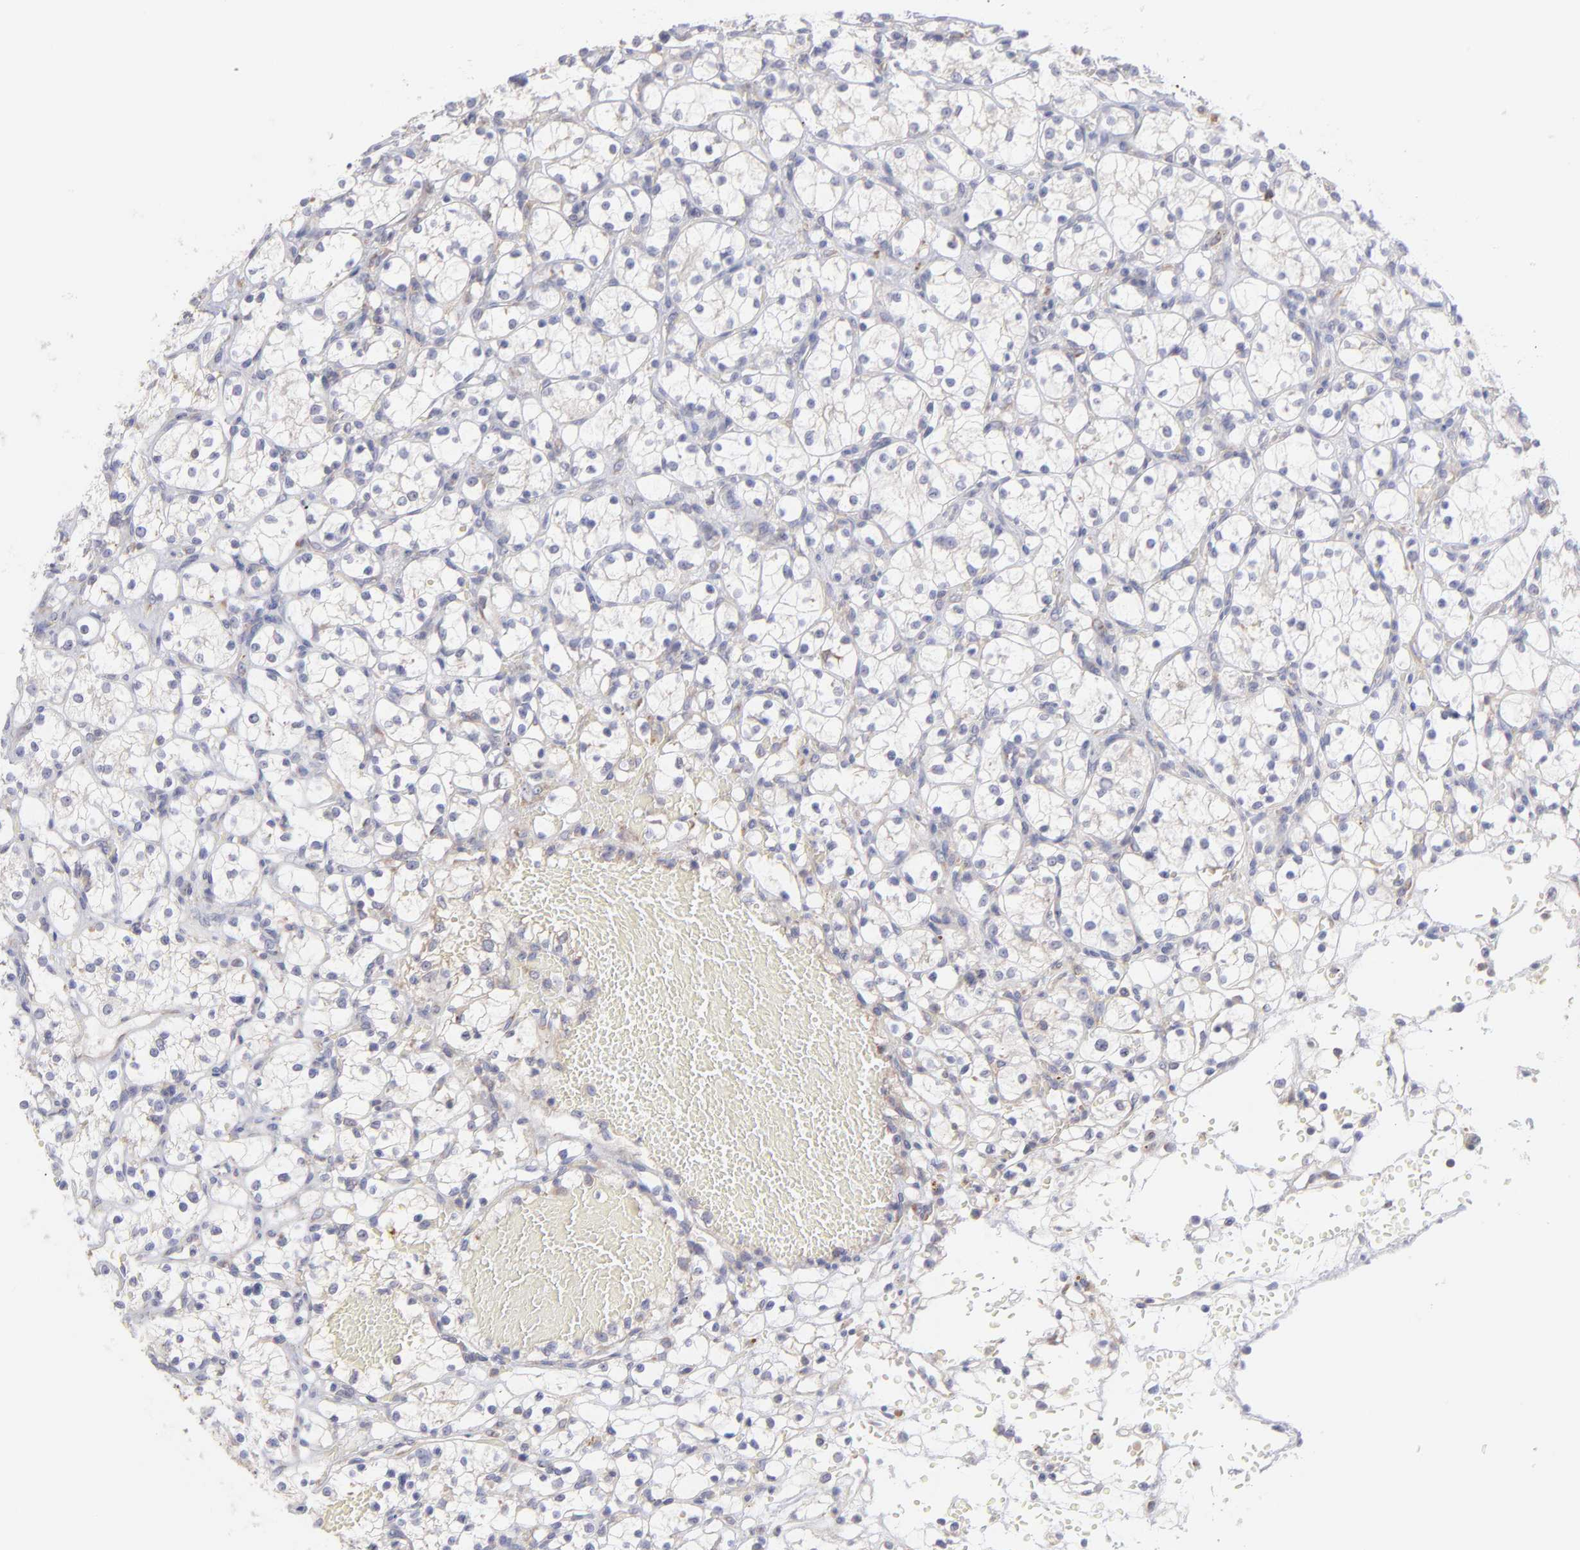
{"staining": {"intensity": "negative", "quantity": "none", "location": "none"}, "tissue": "renal cancer", "cell_type": "Tumor cells", "image_type": "cancer", "snomed": [{"axis": "morphology", "description": "Adenocarcinoma, NOS"}, {"axis": "topography", "description": "Kidney"}], "caption": "There is no significant positivity in tumor cells of renal cancer. Brightfield microscopy of immunohistochemistry (IHC) stained with DAB (brown) and hematoxylin (blue), captured at high magnification.", "gene": "RPLP0", "patient": {"sex": "female", "age": 60}}